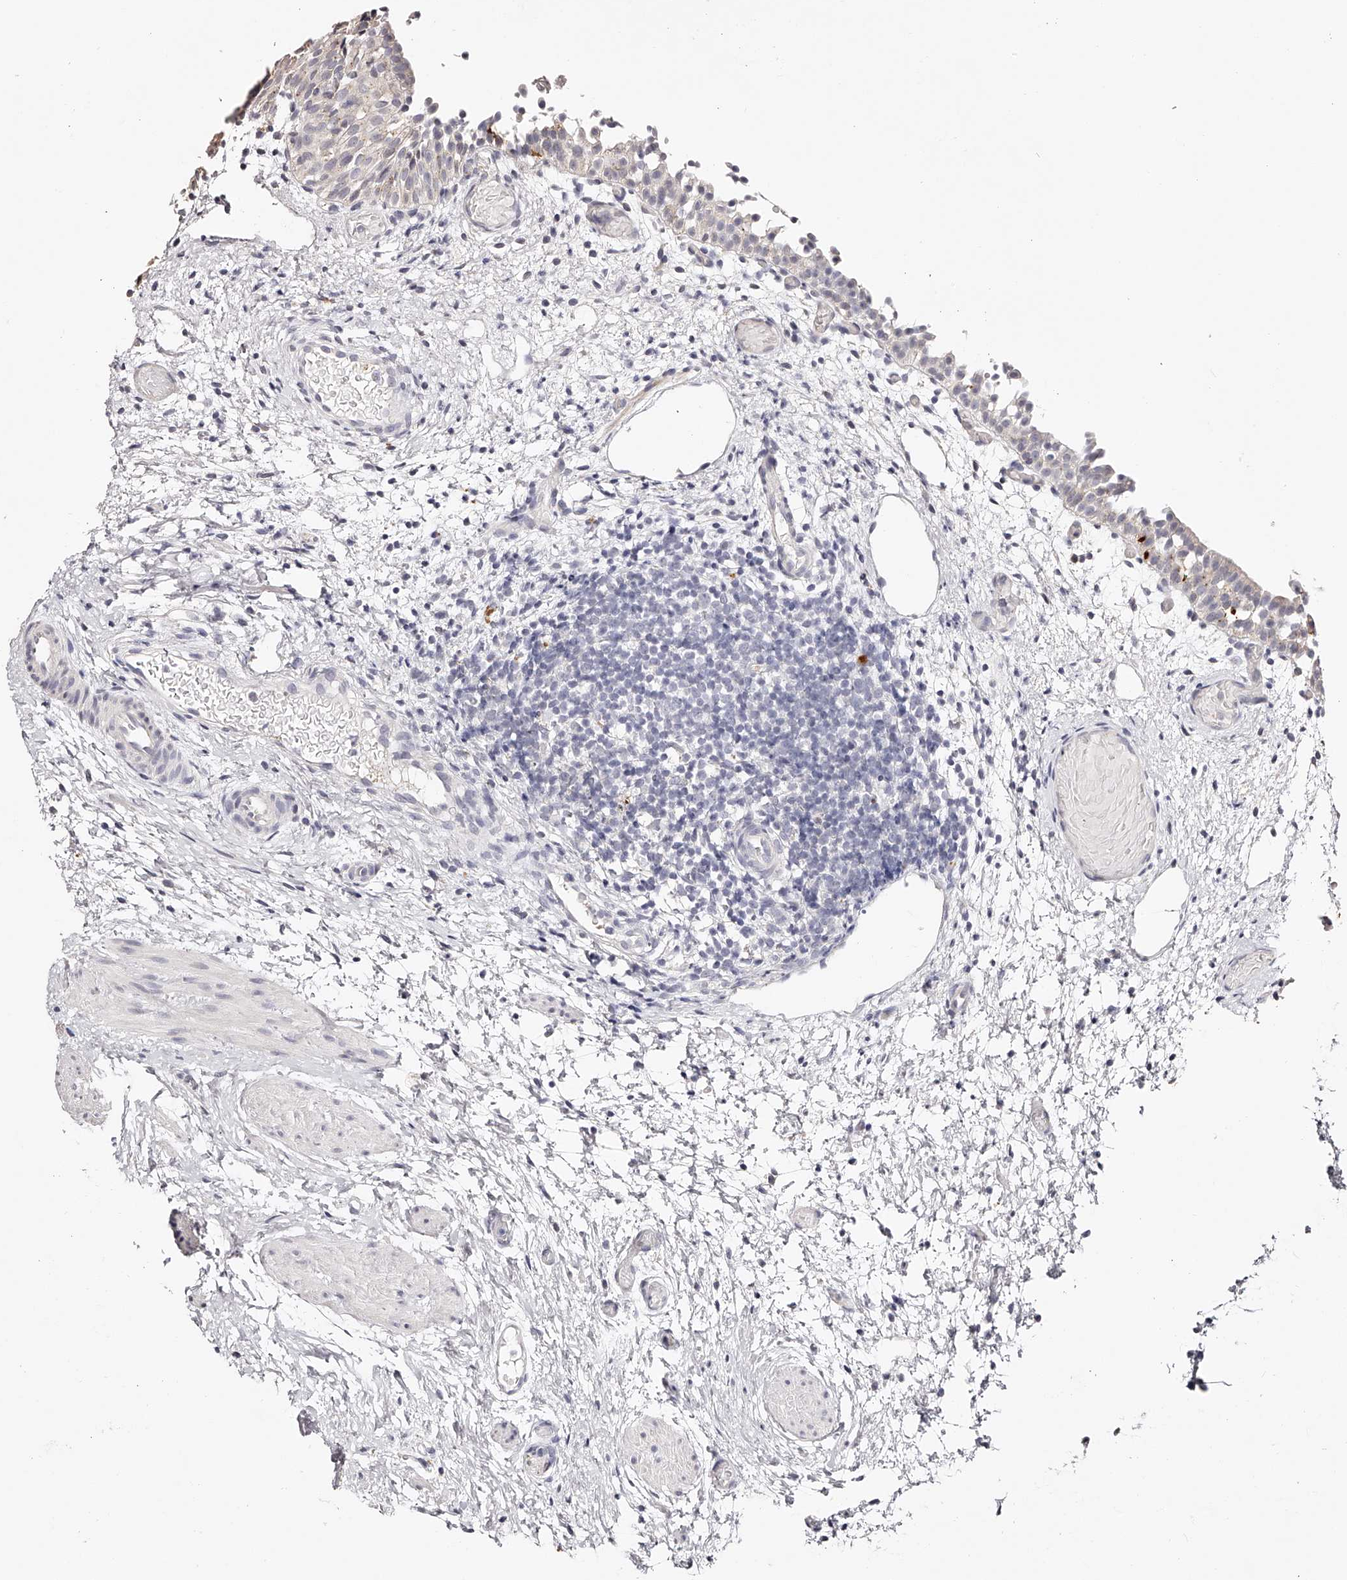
{"staining": {"intensity": "moderate", "quantity": "<25%", "location": "cytoplasmic/membranous"}, "tissue": "urinary bladder", "cell_type": "Urothelial cells", "image_type": "normal", "snomed": [{"axis": "morphology", "description": "Normal tissue, NOS"}, {"axis": "topography", "description": "Urinary bladder"}], "caption": "Immunohistochemical staining of normal human urinary bladder reveals moderate cytoplasmic/membranous protein expression in approximately <25% of urothelial cells. (DAB (3,3'-diaminobenzidine) IHC with brightfield microscopy, high magnification).", "gene": "SLC35D3", "patient": {"sex": "male", "age": 1}}